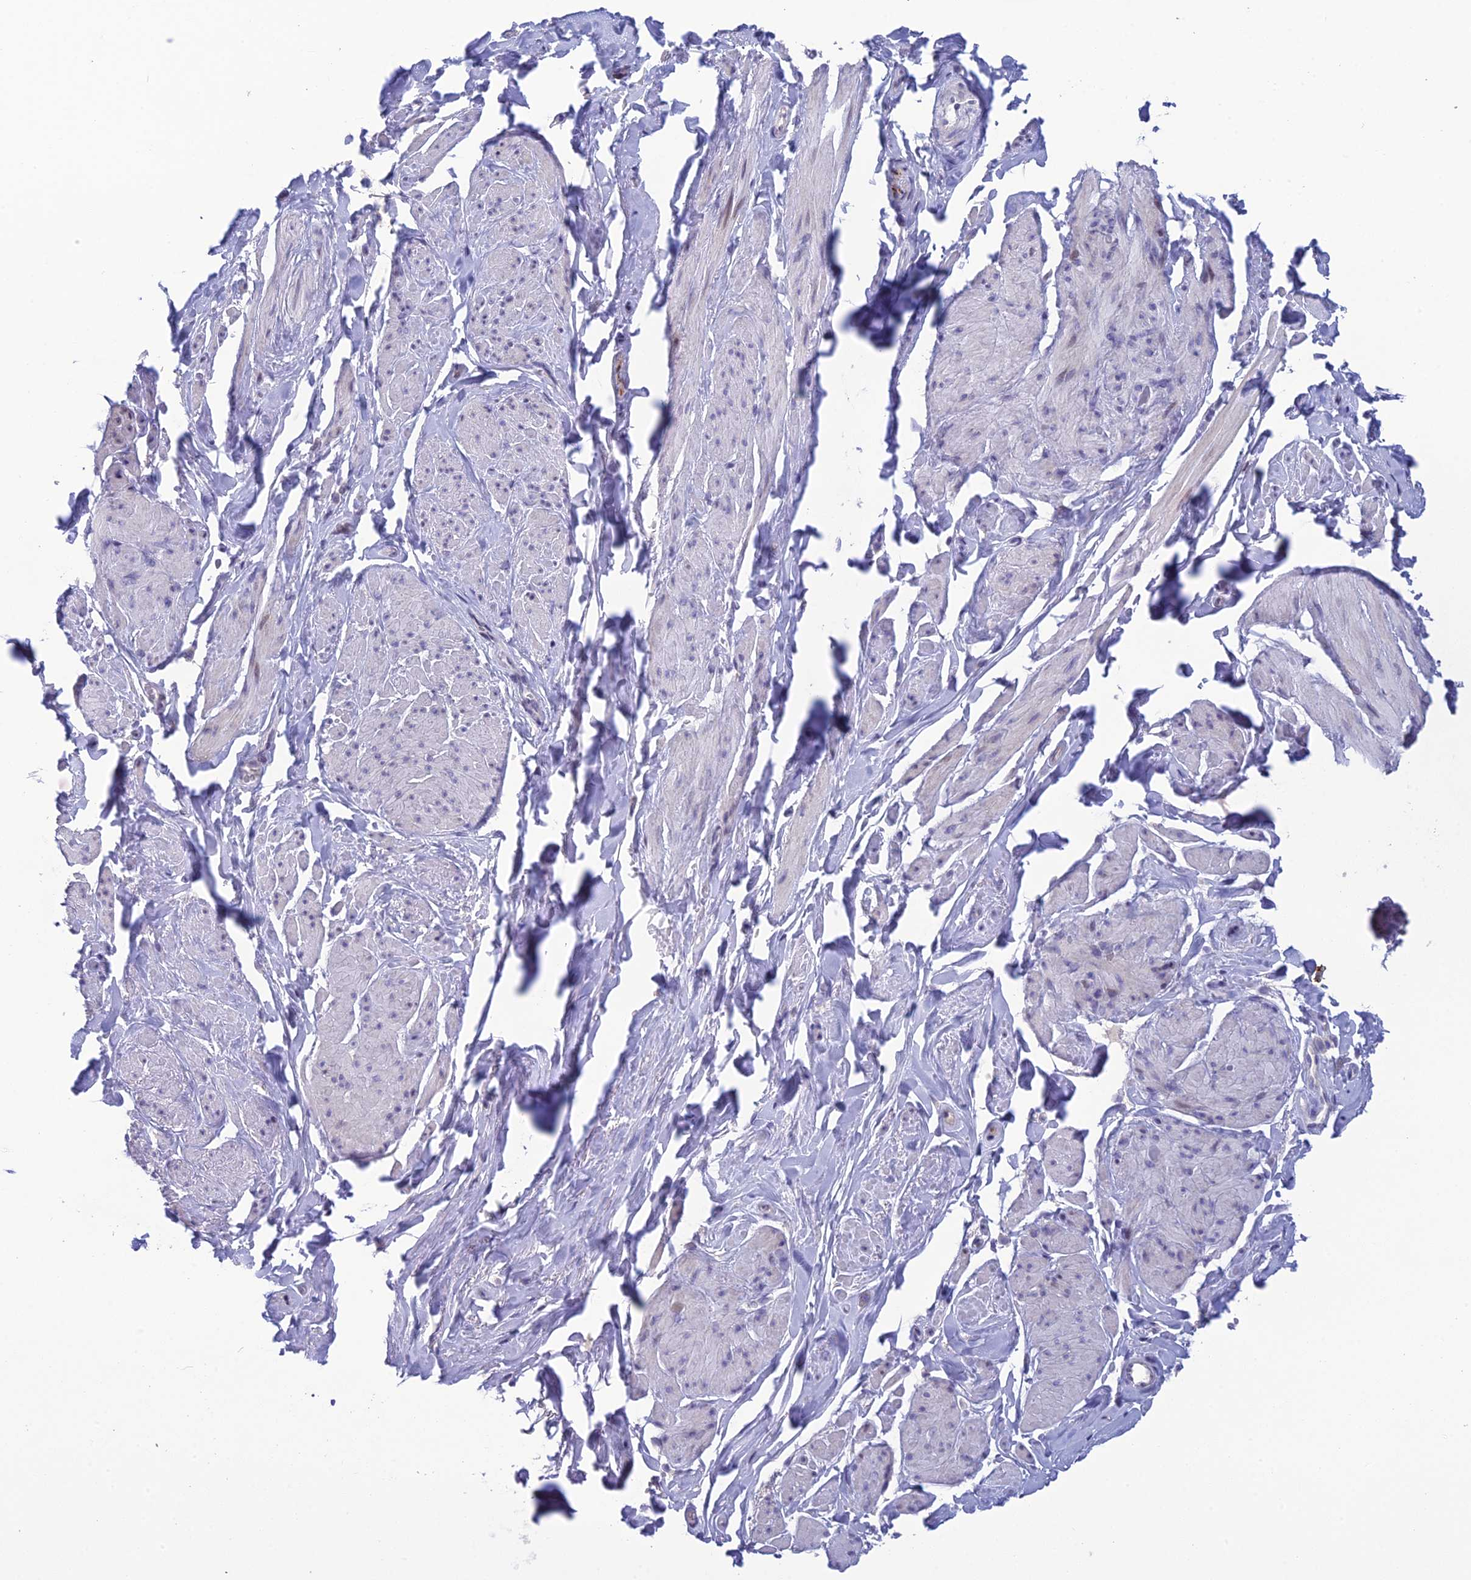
{"staining": {"intensity": "negative", "quantity": "none", "location": "none"}, "tissue": "smooth muscle", "cell_type": "Smooth muscle cells", "image_type": "normal", "snomed": [{"axis": "morphology", "description": "Normal tissue, NOS"}, {"axis": "topography", "description": "Smooth muscle"}, {"axis": "topography", "description": "Peripheral nerve tissue"}], "caption": "An IHC photomicrograph of normal smooth muscle is shown. There is no staining in smooth muscle cells of smooth muscle. (Stains: DAB IHC with hematoxylin counter stain, Microscopy: brightfield microscopy at high magnification).", "gene": "TMEM134", "patient": {"sex": "male", "age": 69}}